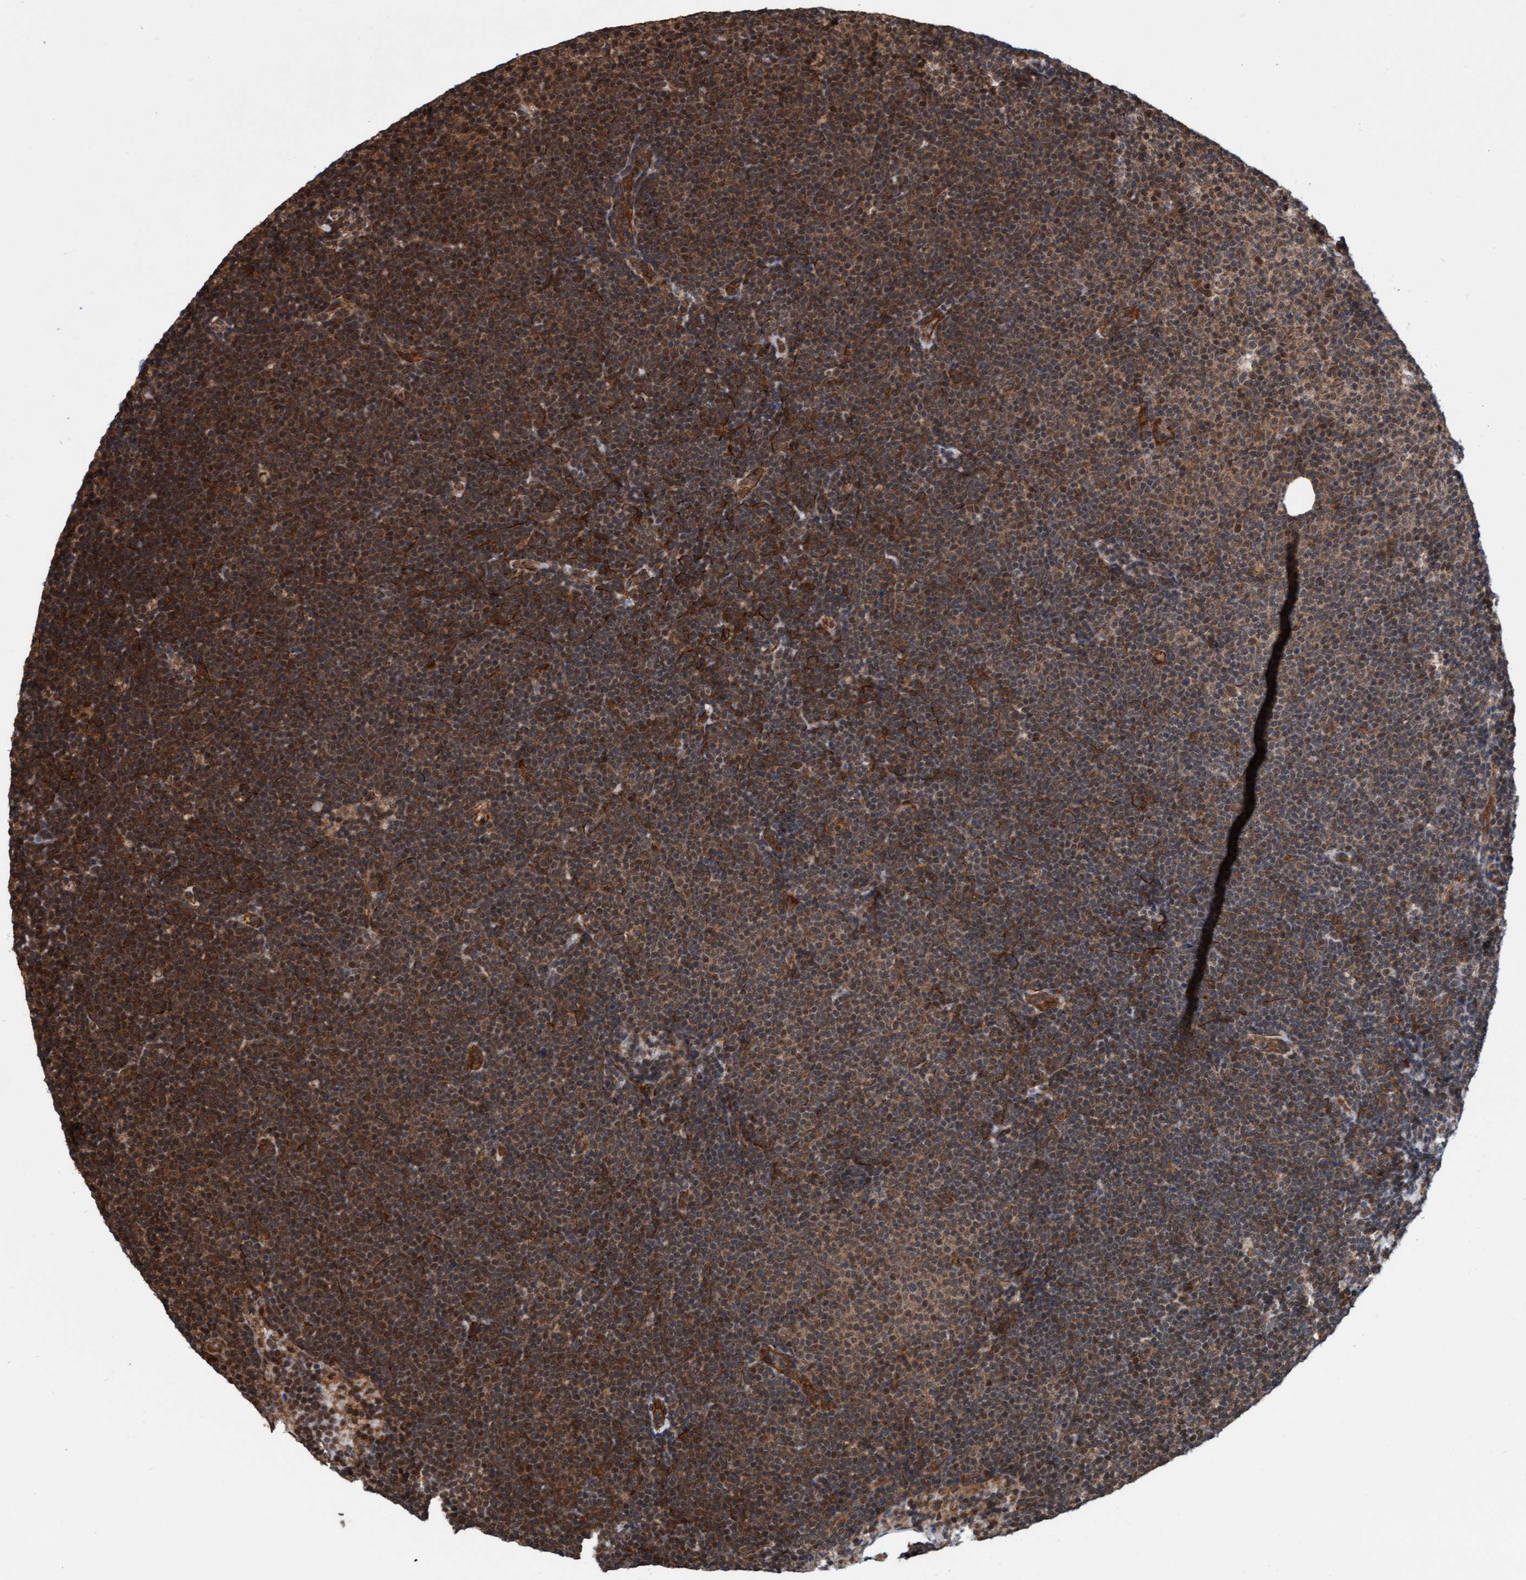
{"staining": {"intensity": "moderate", "quantity": ">75%", "location": "cytoplasmic/membranous,nuclear"}, "tissue": "lymphoma", "cell_type": "Tumor cells", "image_type": "cancer", "snomed": [{"axis": "morphology", "description": "Malignant lymphoma, non-Hodgkin's type, Low grade"}, {"axis": "topography", "description": "Lymph node"}], "caption": "Moderate cytoplasmic/membranous and nuclear positivity for a protein is appreciated in about >75% of tumor cells of malignant lymphoma, non-Hodgkin's type (low-grade) using immunohistochemistry.", "gene": "STXBP4", "patient": {"sex": "female", "age": 53}}